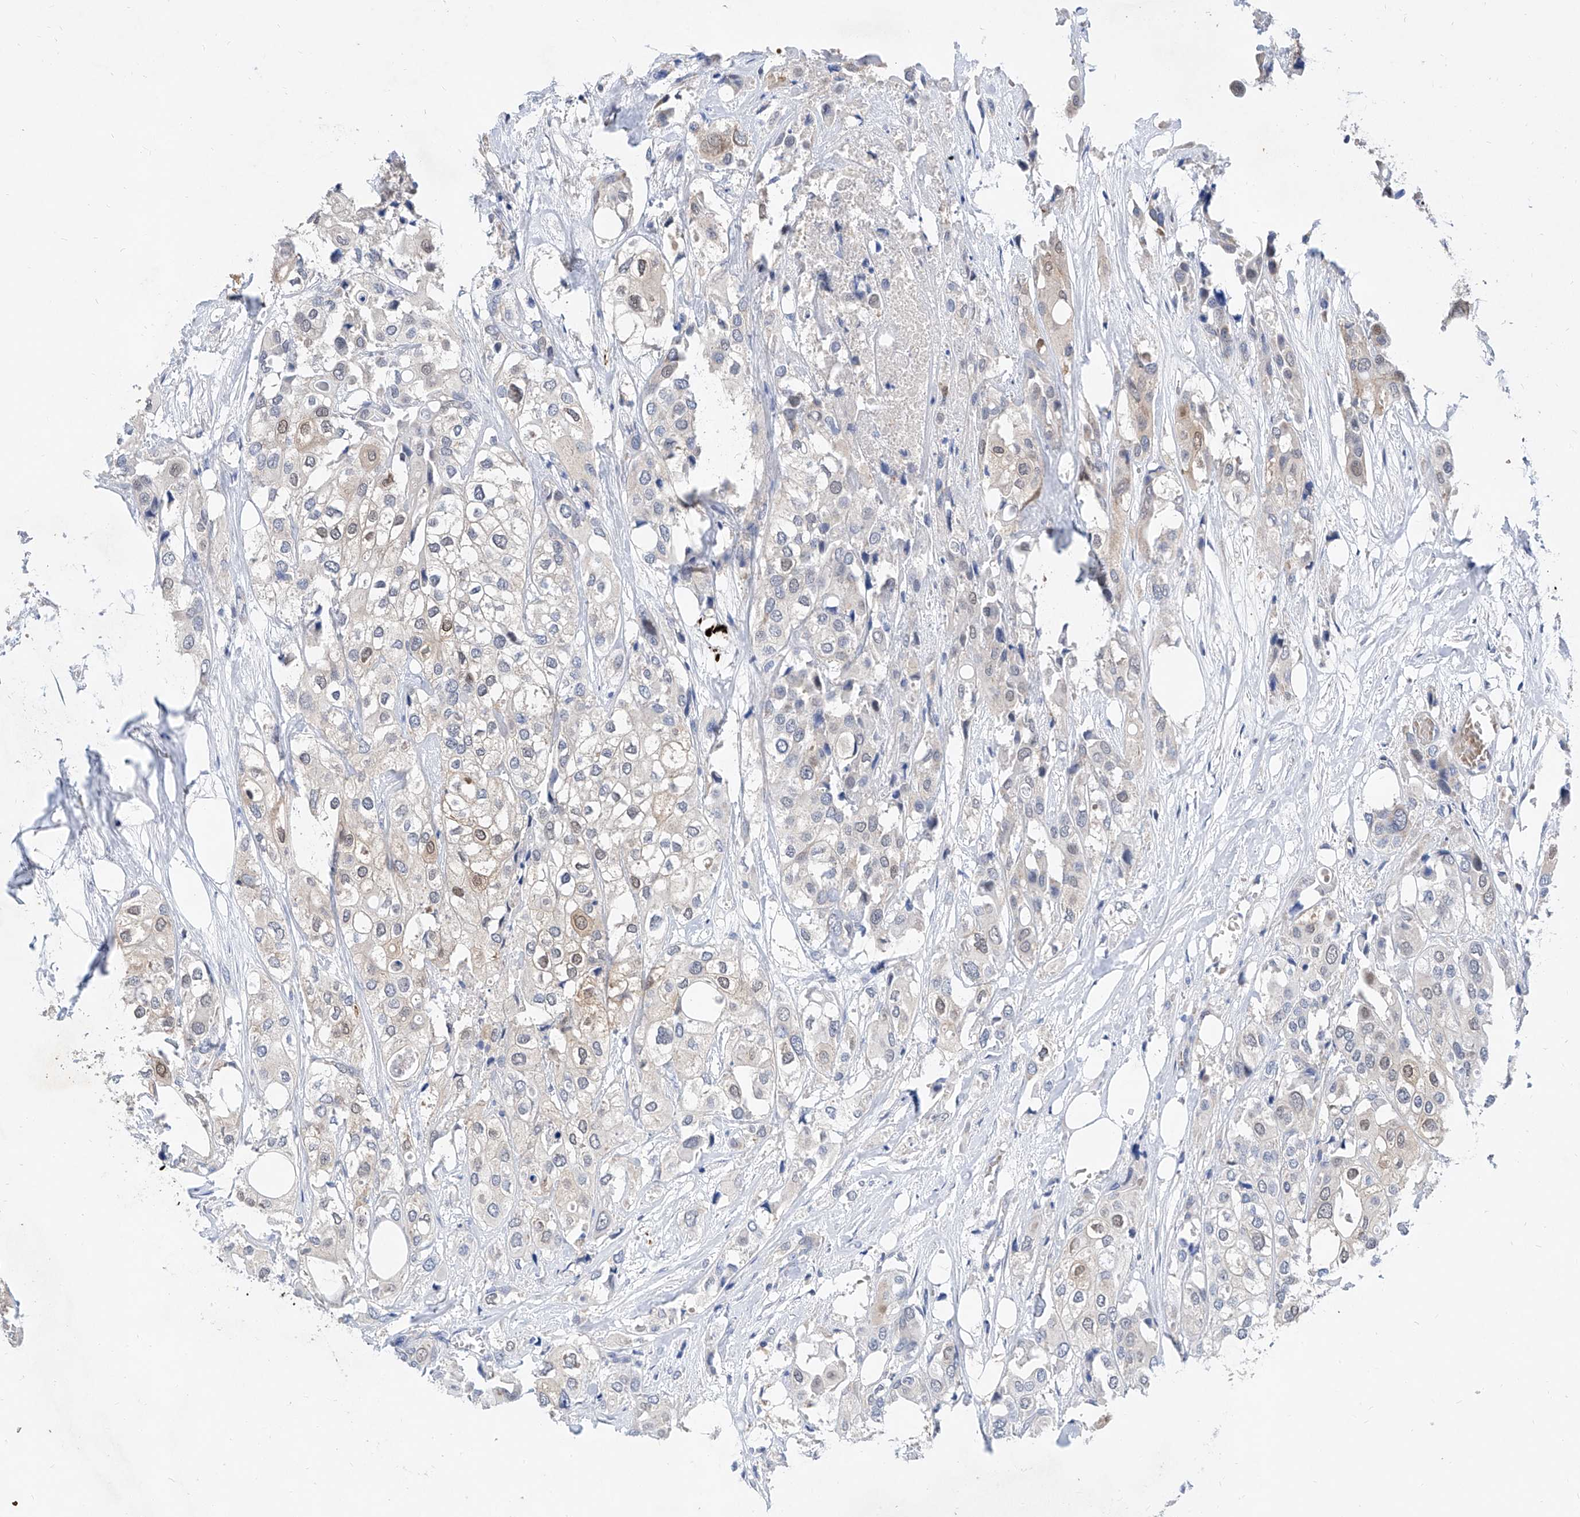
{"staining": {"intensity": "weak", "quantity": "25%-75%", "location": "cytoplasmic/membranous,nuclear"}, "tissue": "urothelial cancer", "cell_type": "Tumor cells", "image_type": "cancer", "snomed": [{"axis": "morphology", "description": "Urothelial carcinoma, High grade"}, {"axis": "topography", "description": "Urinary bladder"}], "caption": "DAB immunohistochemical staining of urothelial cancer reveals weak cytoplasmic/membranous and nuclear protein expression in approximately 25%-75% of tumor cells.", "gene": "BPTF", "patient": {"sex": "male", "age": 64}}